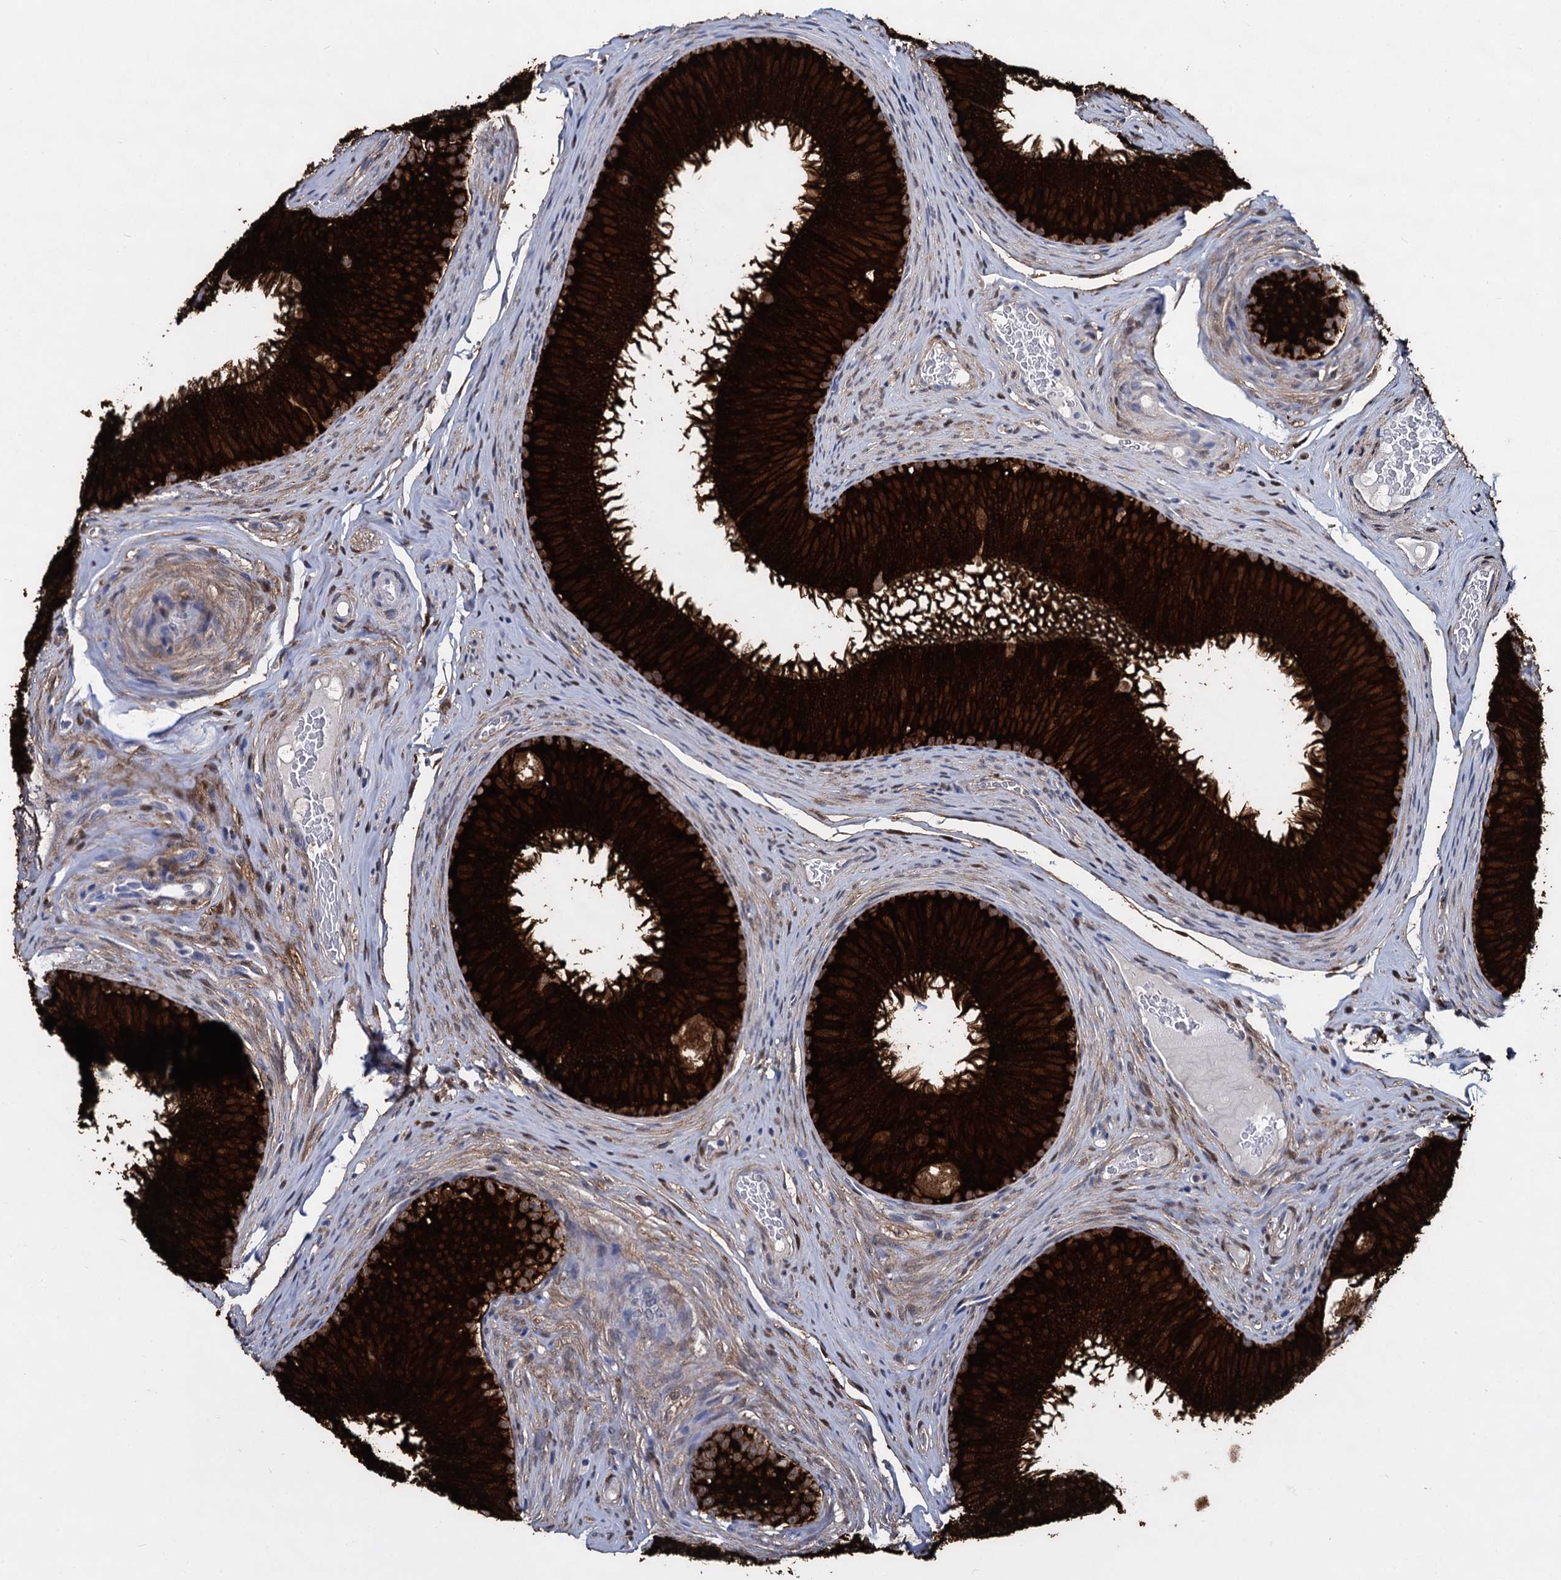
{"staining": {"intensity": "strong", "quantity": ">75%", "location": "cytoplasmic/membranous"}, "tissue": "epididymis", "cell_type": "Glandular cells", "image_type": "normal", "snomed": [{"axis": "morphology", "description": "Normal tissue, NOS"}, {"axis": "topography", "description": "Epididymis"}], "caption": "The micrograph shows a brown stain indicating the presence of a protein in the cytoplasmic/membranous of glandular cells in epididymis. The protein is shown in brown color, while the nuclei are stained blue.", "gene": "GSTM3", "patient": {"sex": "male", "age": 34}}